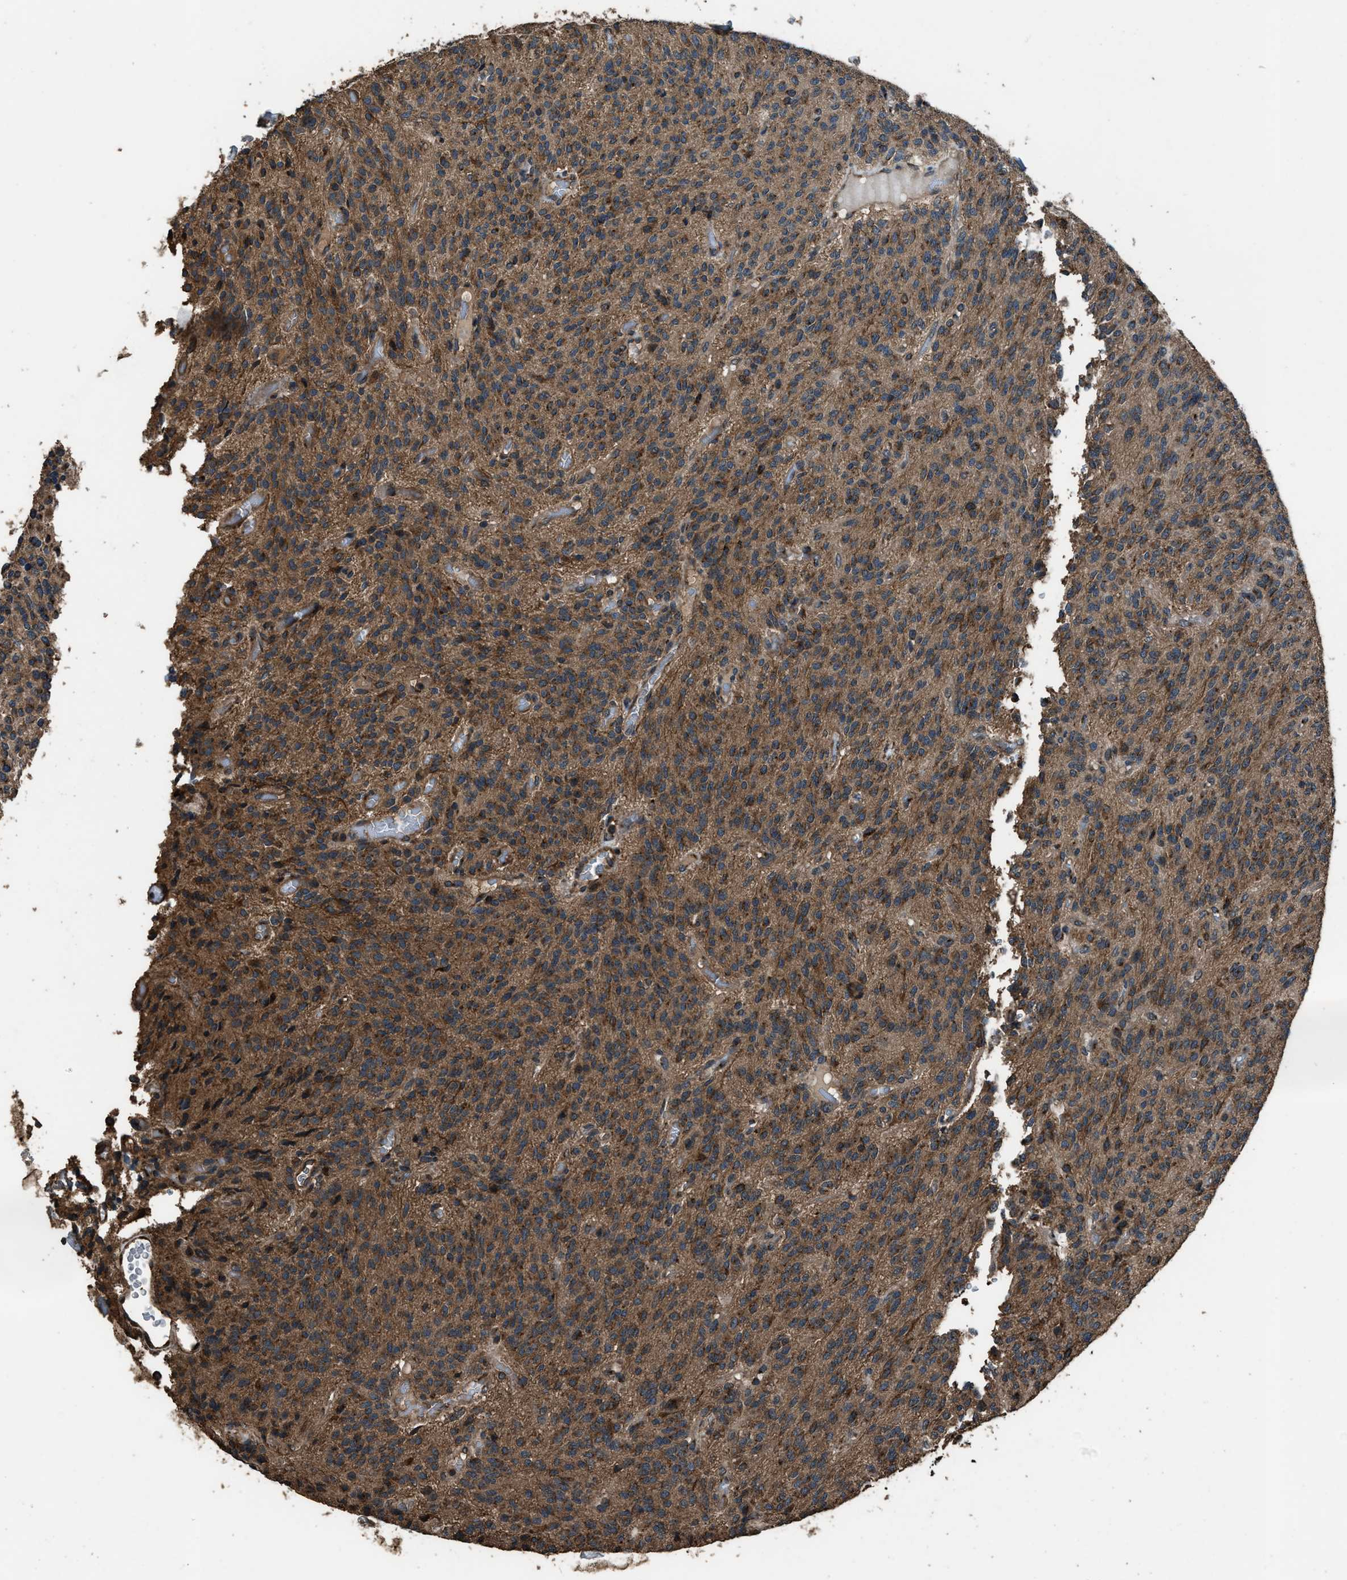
{"staining": {"intensity": "moderate", "quantity": ">75%", "location": "cytoplasmic/membranous"}, "tissue": "glioma", "cell_type": "Tumor cells", "image_type": "cancer", "snomed": [{"axis": "morphology", "description": "Glioma, malignant, High grade"}, {"axis": "topography", "description": "Brain"}], "caption": "Immunohistochemical staining of human malignant glioma (high-grade) displays moderate cytoplasmic/membranous protein staining in approximately >75% of tumor cells.", "gene": "SLC38A10", "patient": {"sex": "male", "age": 34}}